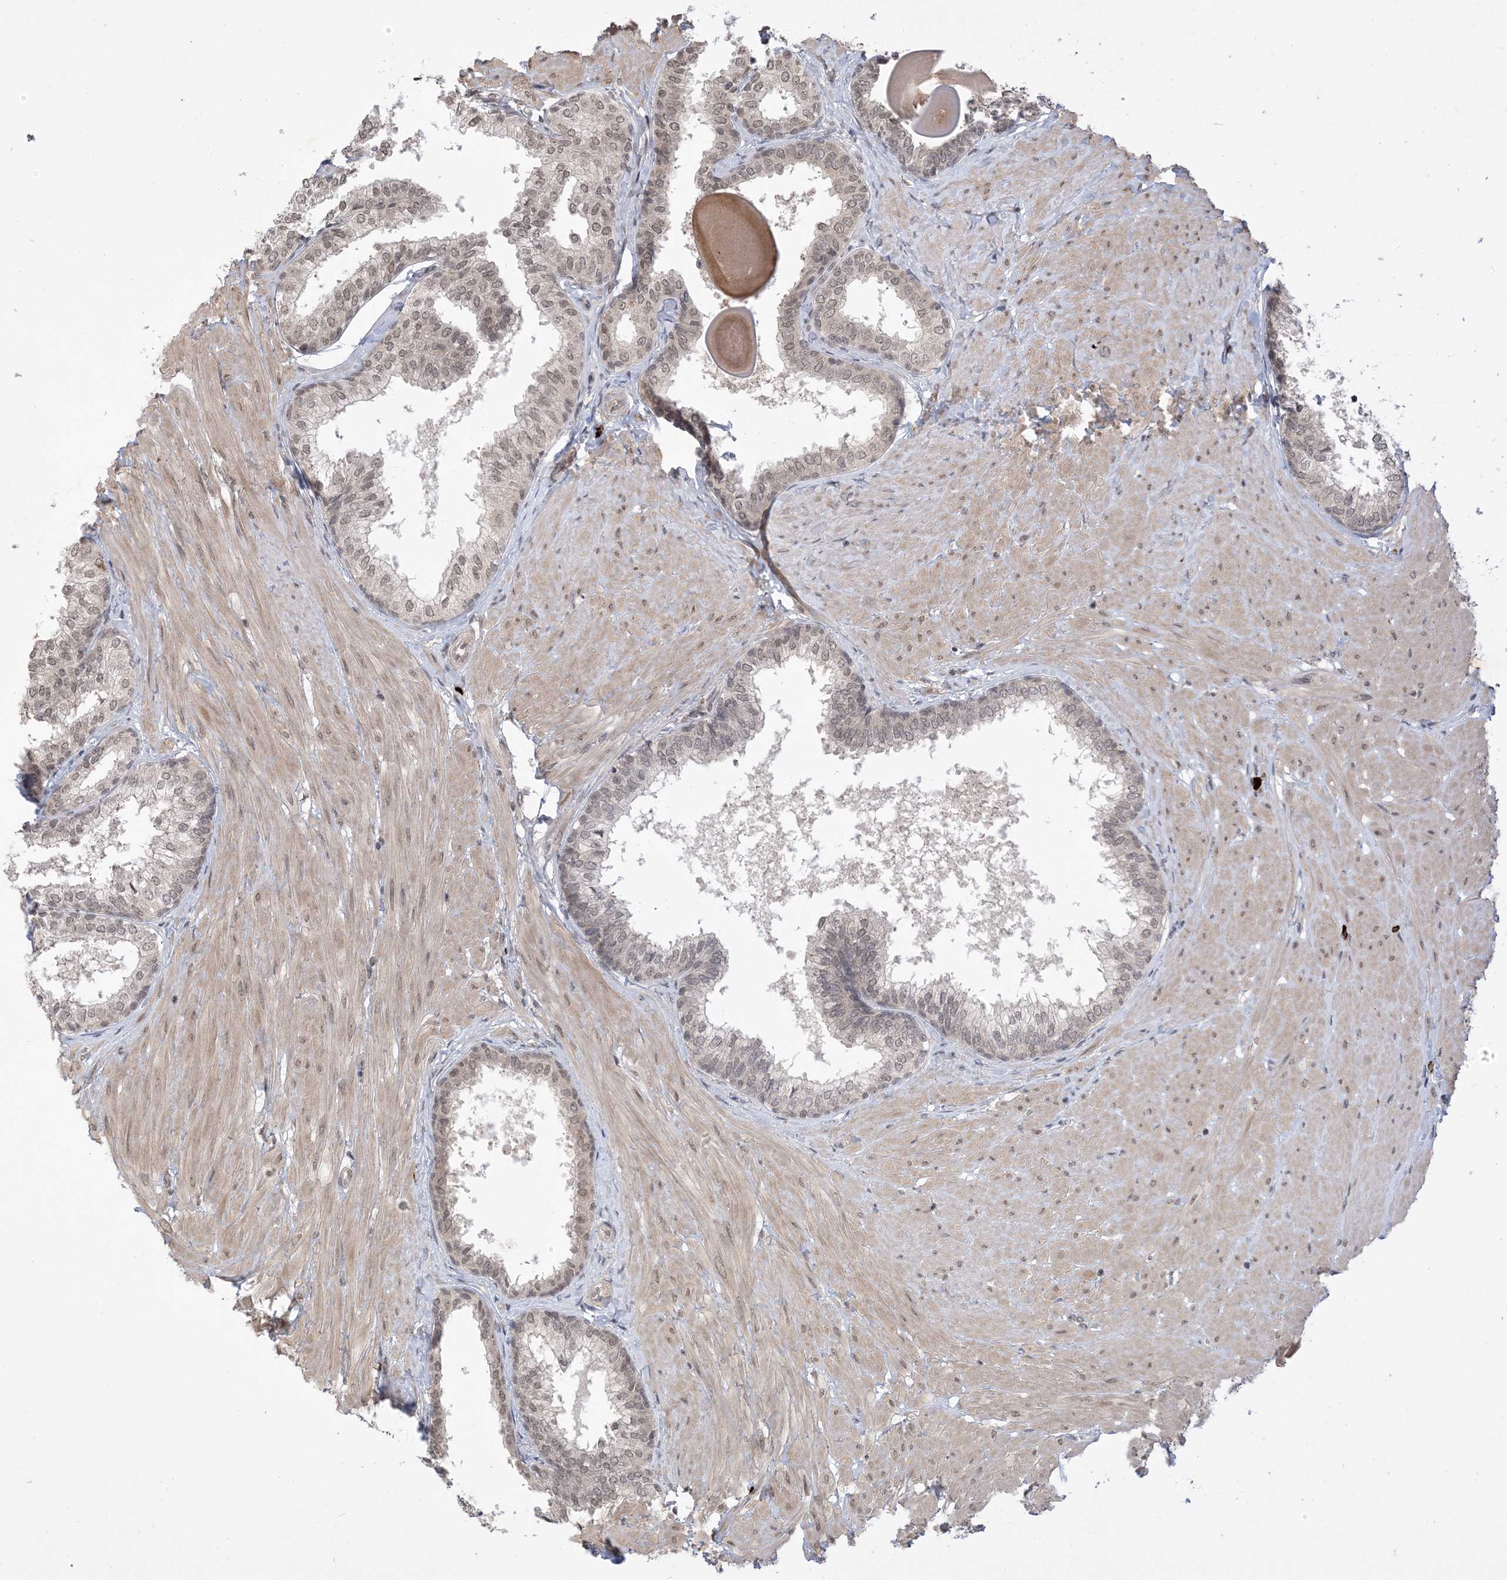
{"staining": {"intensity": "moderate", "quantity": ">75%", "location": "nuclear"}, "tissue": "prostate", "cell_type": "Glandular cells", "image_type": "normal", "snomed": [{"axis": "morphology", "description": "Normal tissue, NOS"}, {"axis": "topography", "description": "Prostate"}], "caption": "This is an image of immunohistochemistry (IHC) staining of normal prostate, which shows moderate staining in the nuclear of glandular cells.", "gene": "RANBP9", "patient": {"sex": "male", "age": 48}}